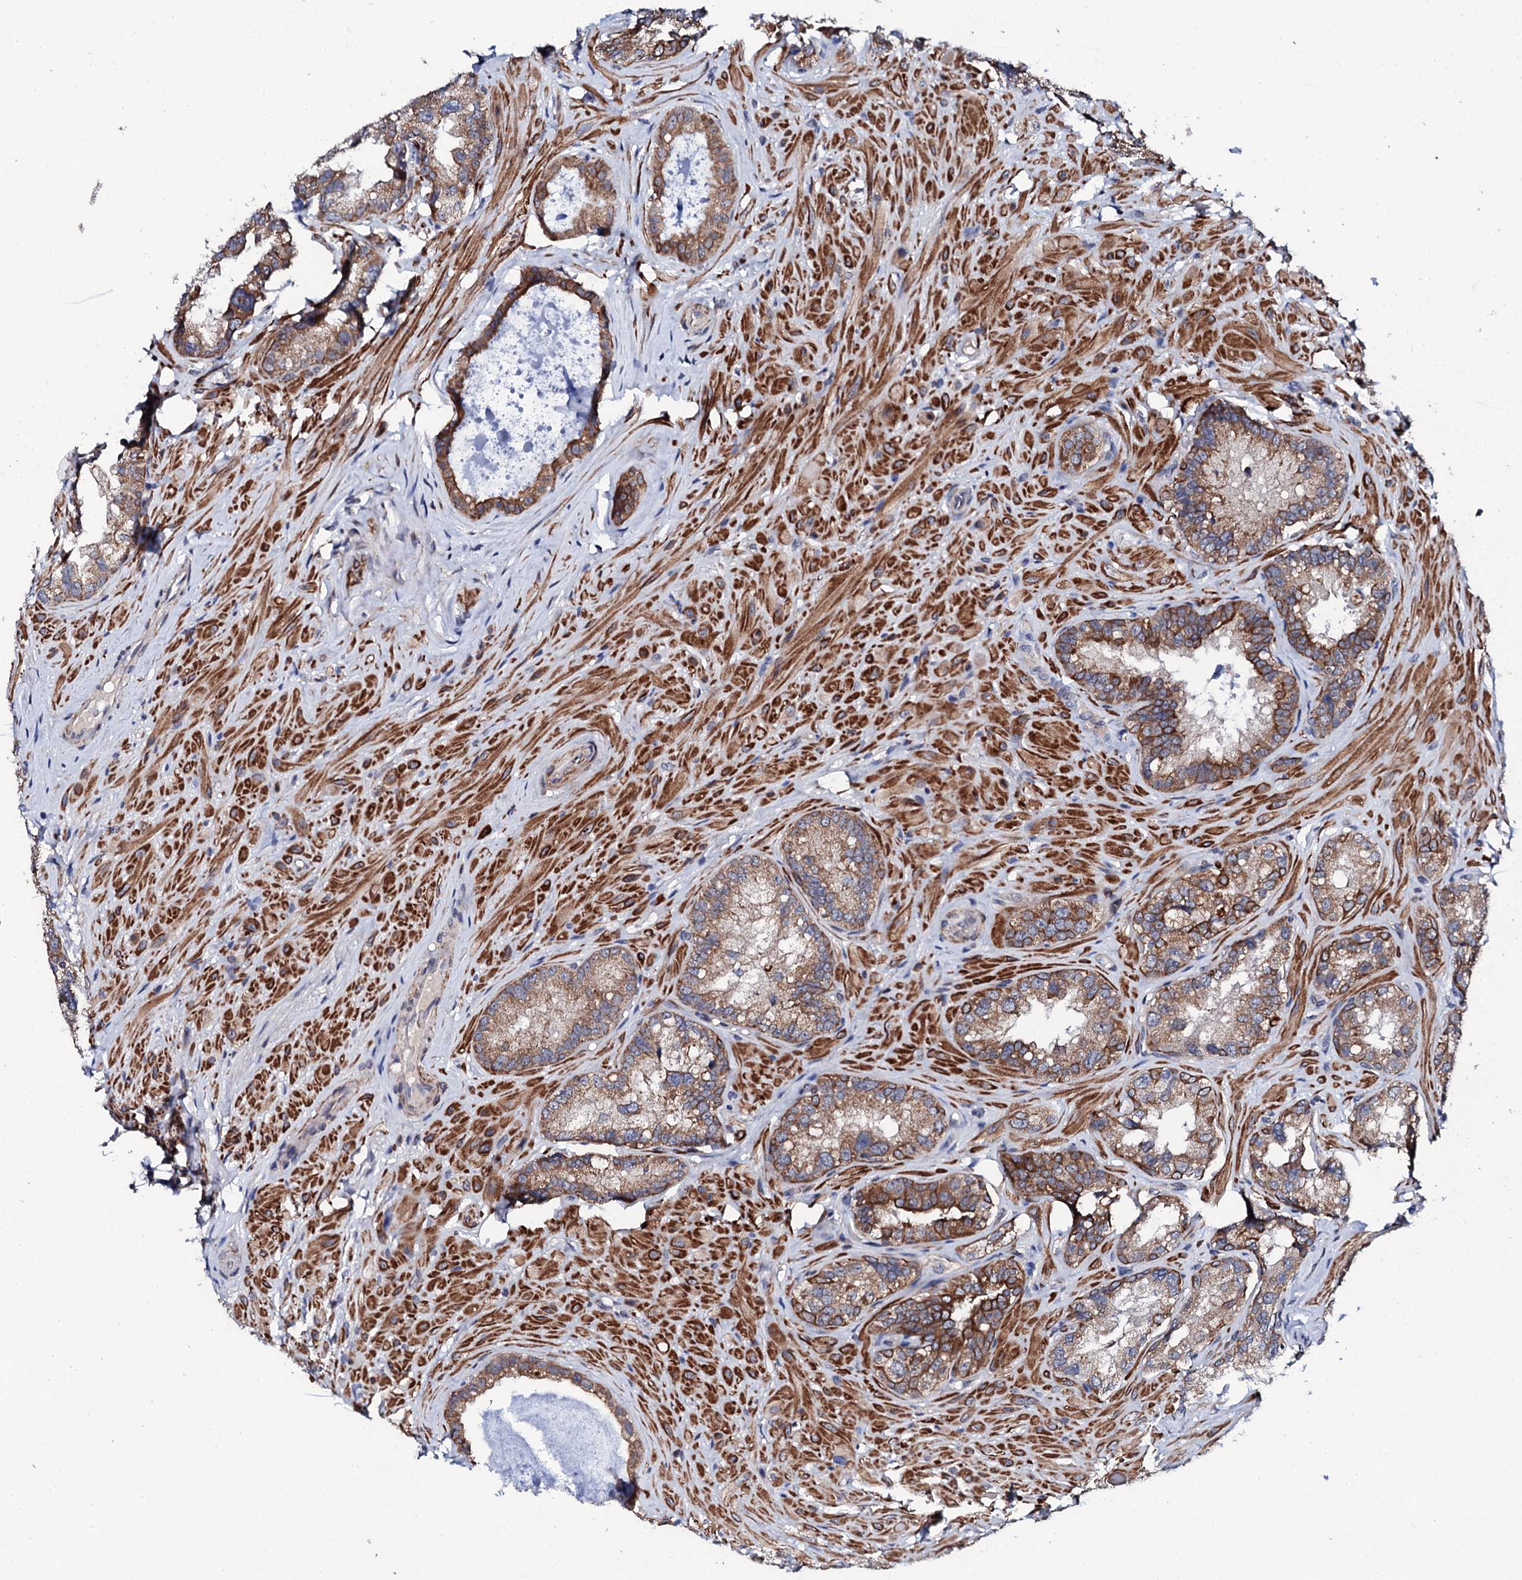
{"staining": {"intensity": "moderate", "quantity": ">75%", "location": "cytoplasmic/membranous"}, "tissue": "seminal vesicle", "cell_type": "Glandular cells", "image_type": "normal", "snomed": [{"axis": "morphology", "description": "Normal tissue, NOS"}, {"axis": "topography", "description": "Seminal veicle"}, {"axis": "topography", "description": "Peripheral nerve tissue"}], "caption": "Immunohistochemistry histopathology image of normal seminal vesicle stained for a protein (brown), which displays medium levels of moderate cytoplasmic/membranous positivity in about >75% of glandular cells.", "gene": "COG4", "patient": {"sex": "male", "age": 67}}